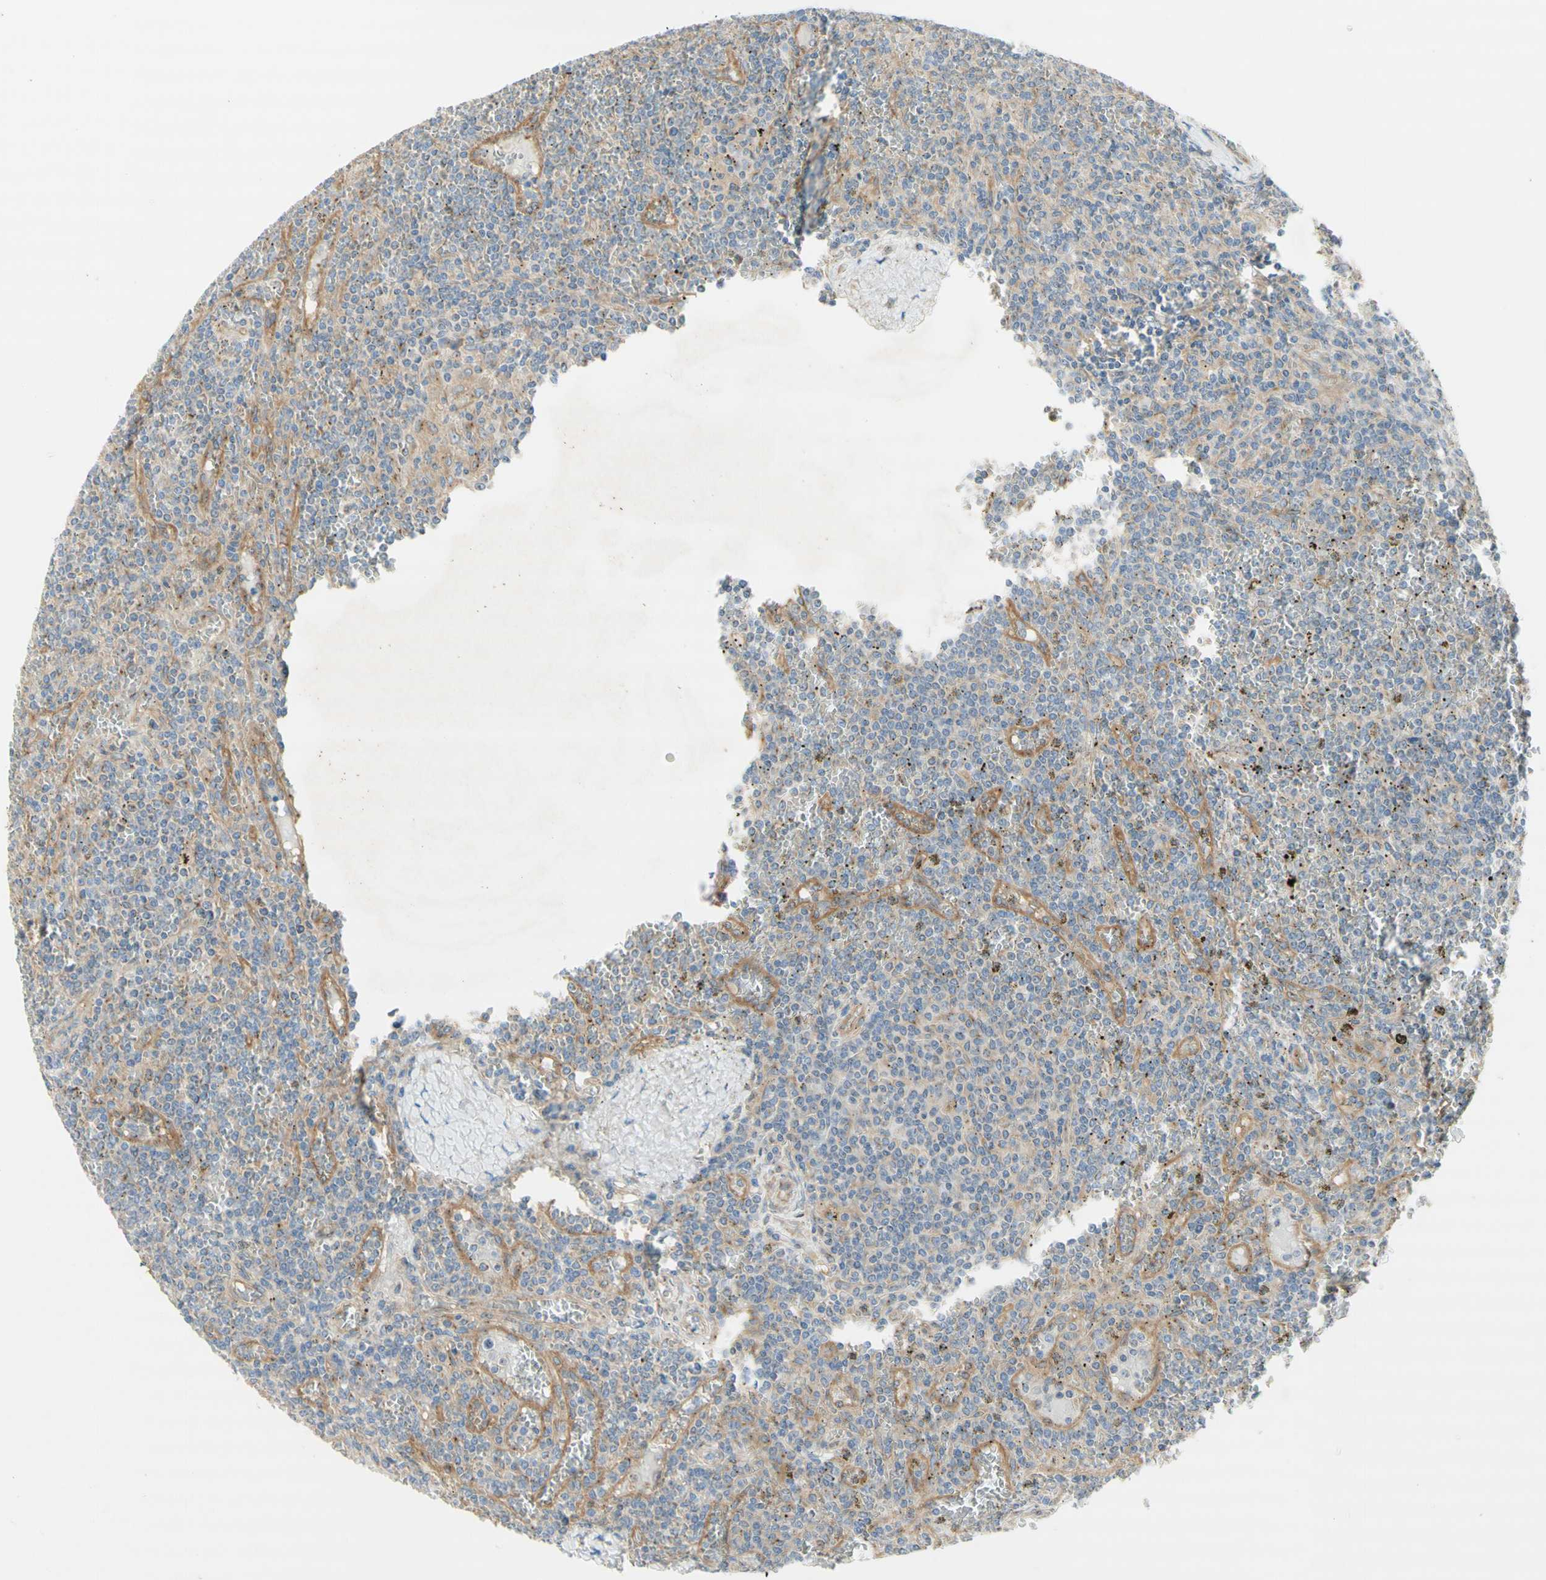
{"staining": {"intensity": "negative", "quantity": "none", "location": "none"}, "tissue": "lymphoma", "cell_type": "Tumor cells", "image_type": "cancer", "snomed": [{"axis": "morphology", "description": "Malignant lymphoma, non-Hodgkin's type, Low grade"}, {"axis": "topography", "description": "Spleen"}], "caption": "There is no significant staining in tumor cells of low-grade malignant lymphoma, non-Hodgkin's type.", "gene": "DYNC1H1", "patient": {"sex": "female", "age": 19}}